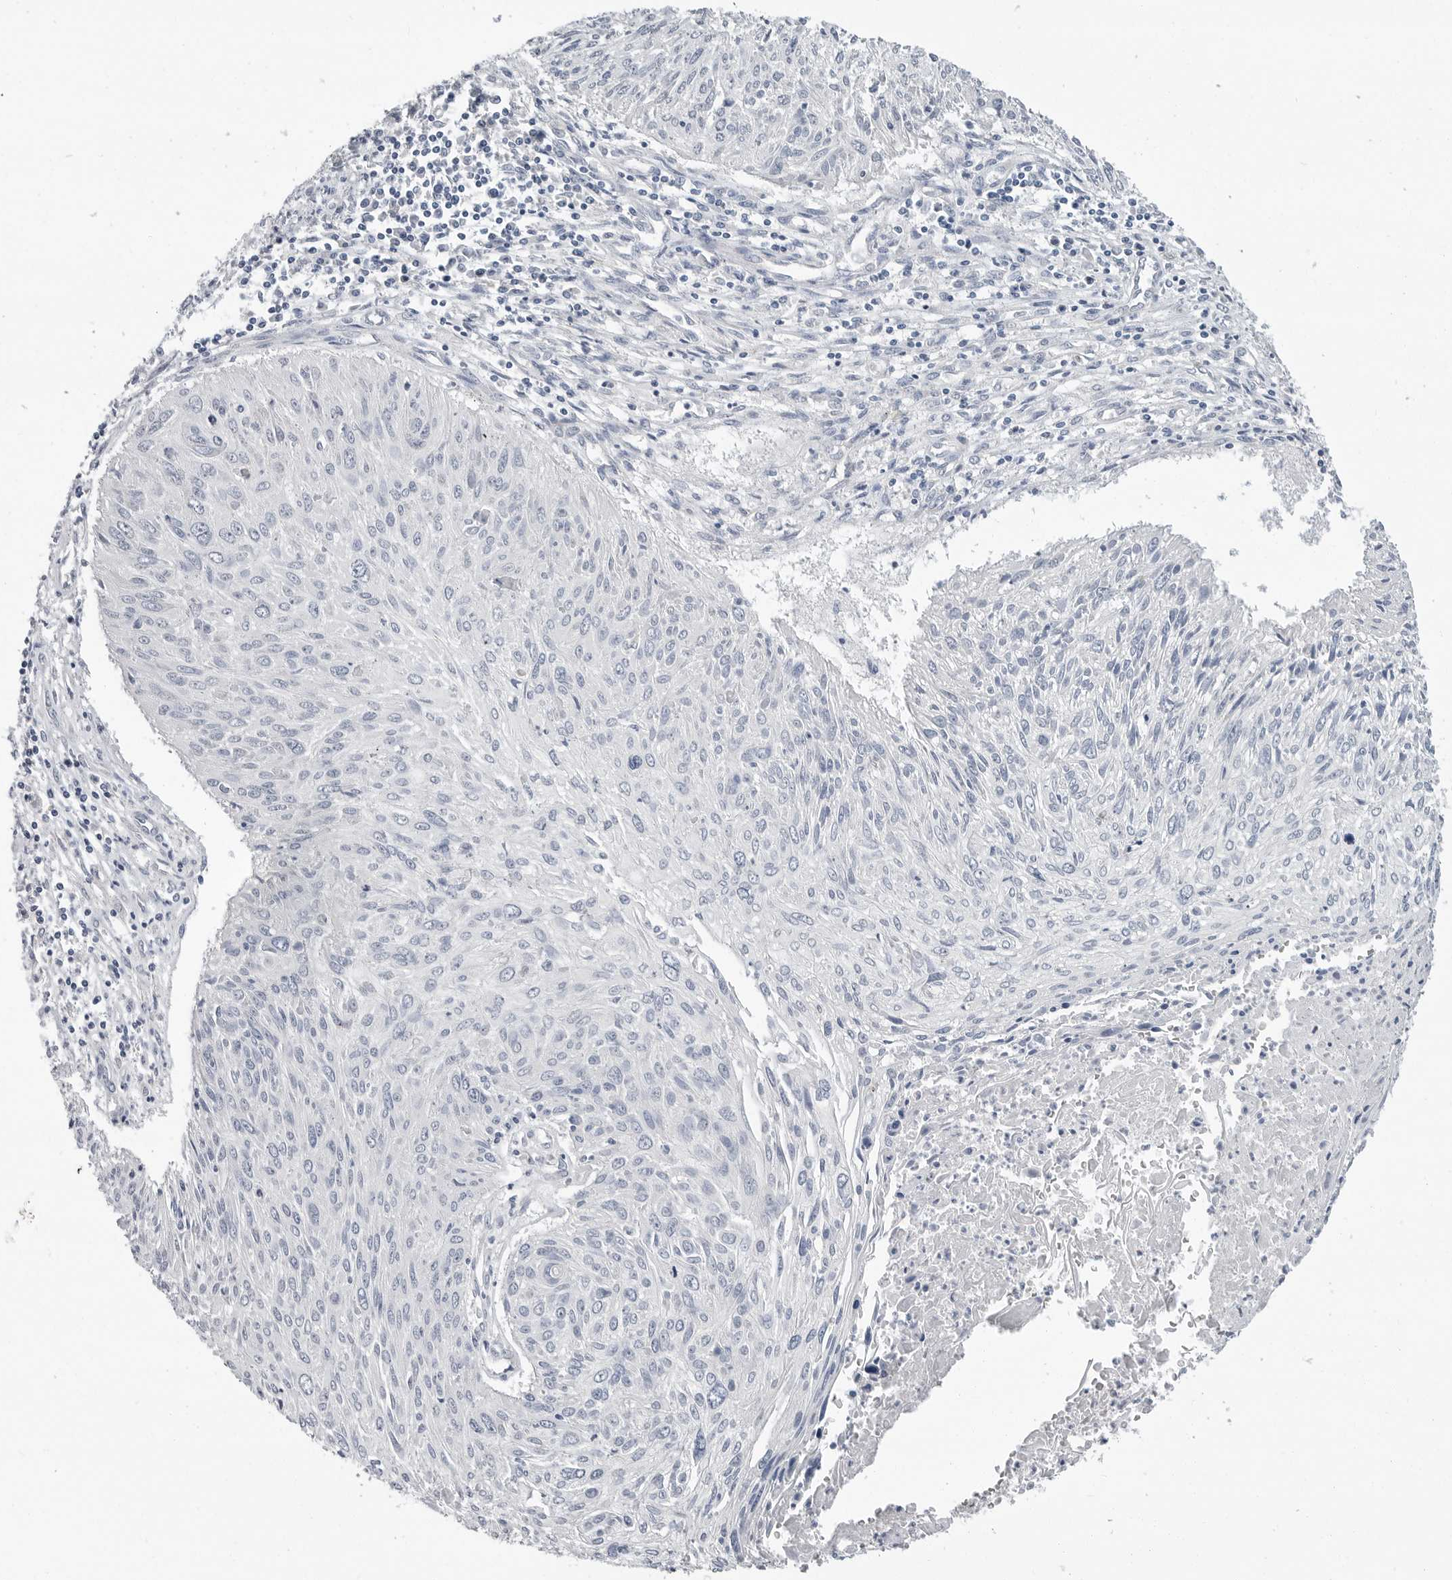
{"staining": {"intensity": "negative", "quantity": "none", "location": "none"}, "tissue": "cervical cancer", "cell_type": "Tumor cells", "image_type": "cancer", "snomed": [{"axis": "morphology", "description": "Squamous cell carcinoma, NOS"}, {"axis": "topography", "description": "Cervix"}], "caption": "Immunohistochemistry (IHC) histopathology image of human cervical squamous cell carcinoma stained for a protein (brown), which reveals no positivity in tumor cells.", "gene": "PLN", "patient": {"sex": "female", "age": 51}}